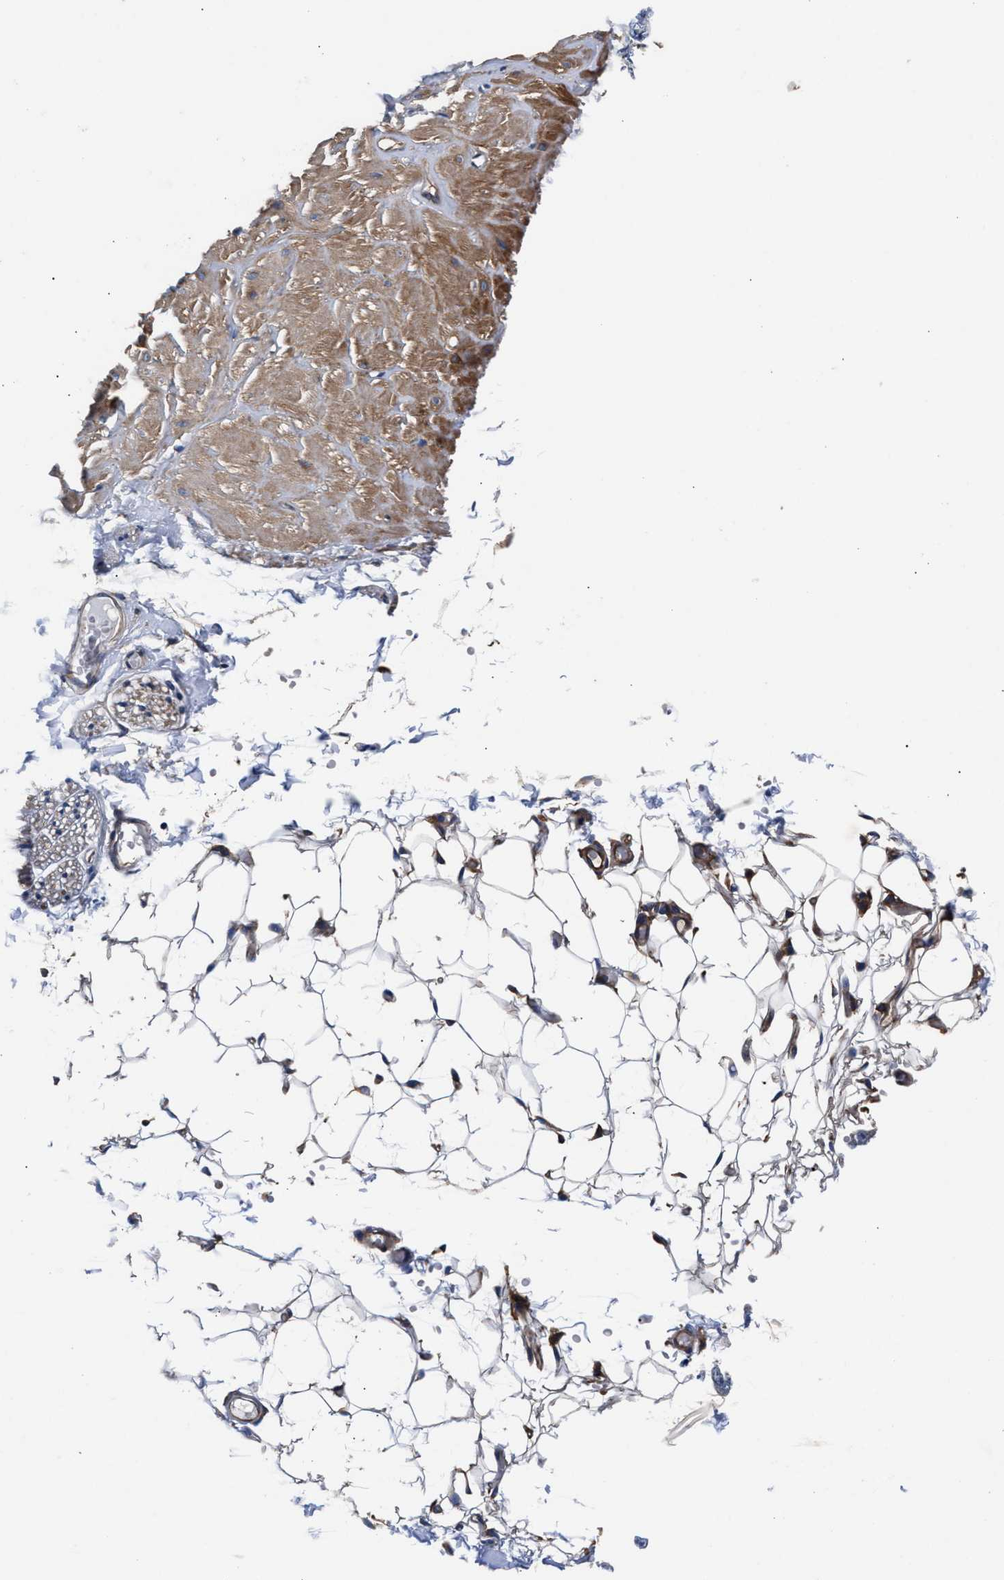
{"staining": {"intensity": "negative", "quantity": "none", "location": "none"}, "tissue": "adipose tissue", "cell_type": "Adipocytes", "image_type": "normal", "snomed": [{"axis": "morphology", "description": "Normal tissue, NOS"}, {"axis": "topography", "description": "Adipose tissue"}, {"axis": "topography", "description": "Vascular tissue"}, {"axis": "topography", "description": "Peripheral nerve tissue"}], "caption": "Immunohistochemistry (IHC) micrograph of unremarkable adipose tissue stained for a protein (brown), which shows no positivity in adipocytes.", "gene": "SH3GL1", "patient": {"sex": "male", "age": 25}}